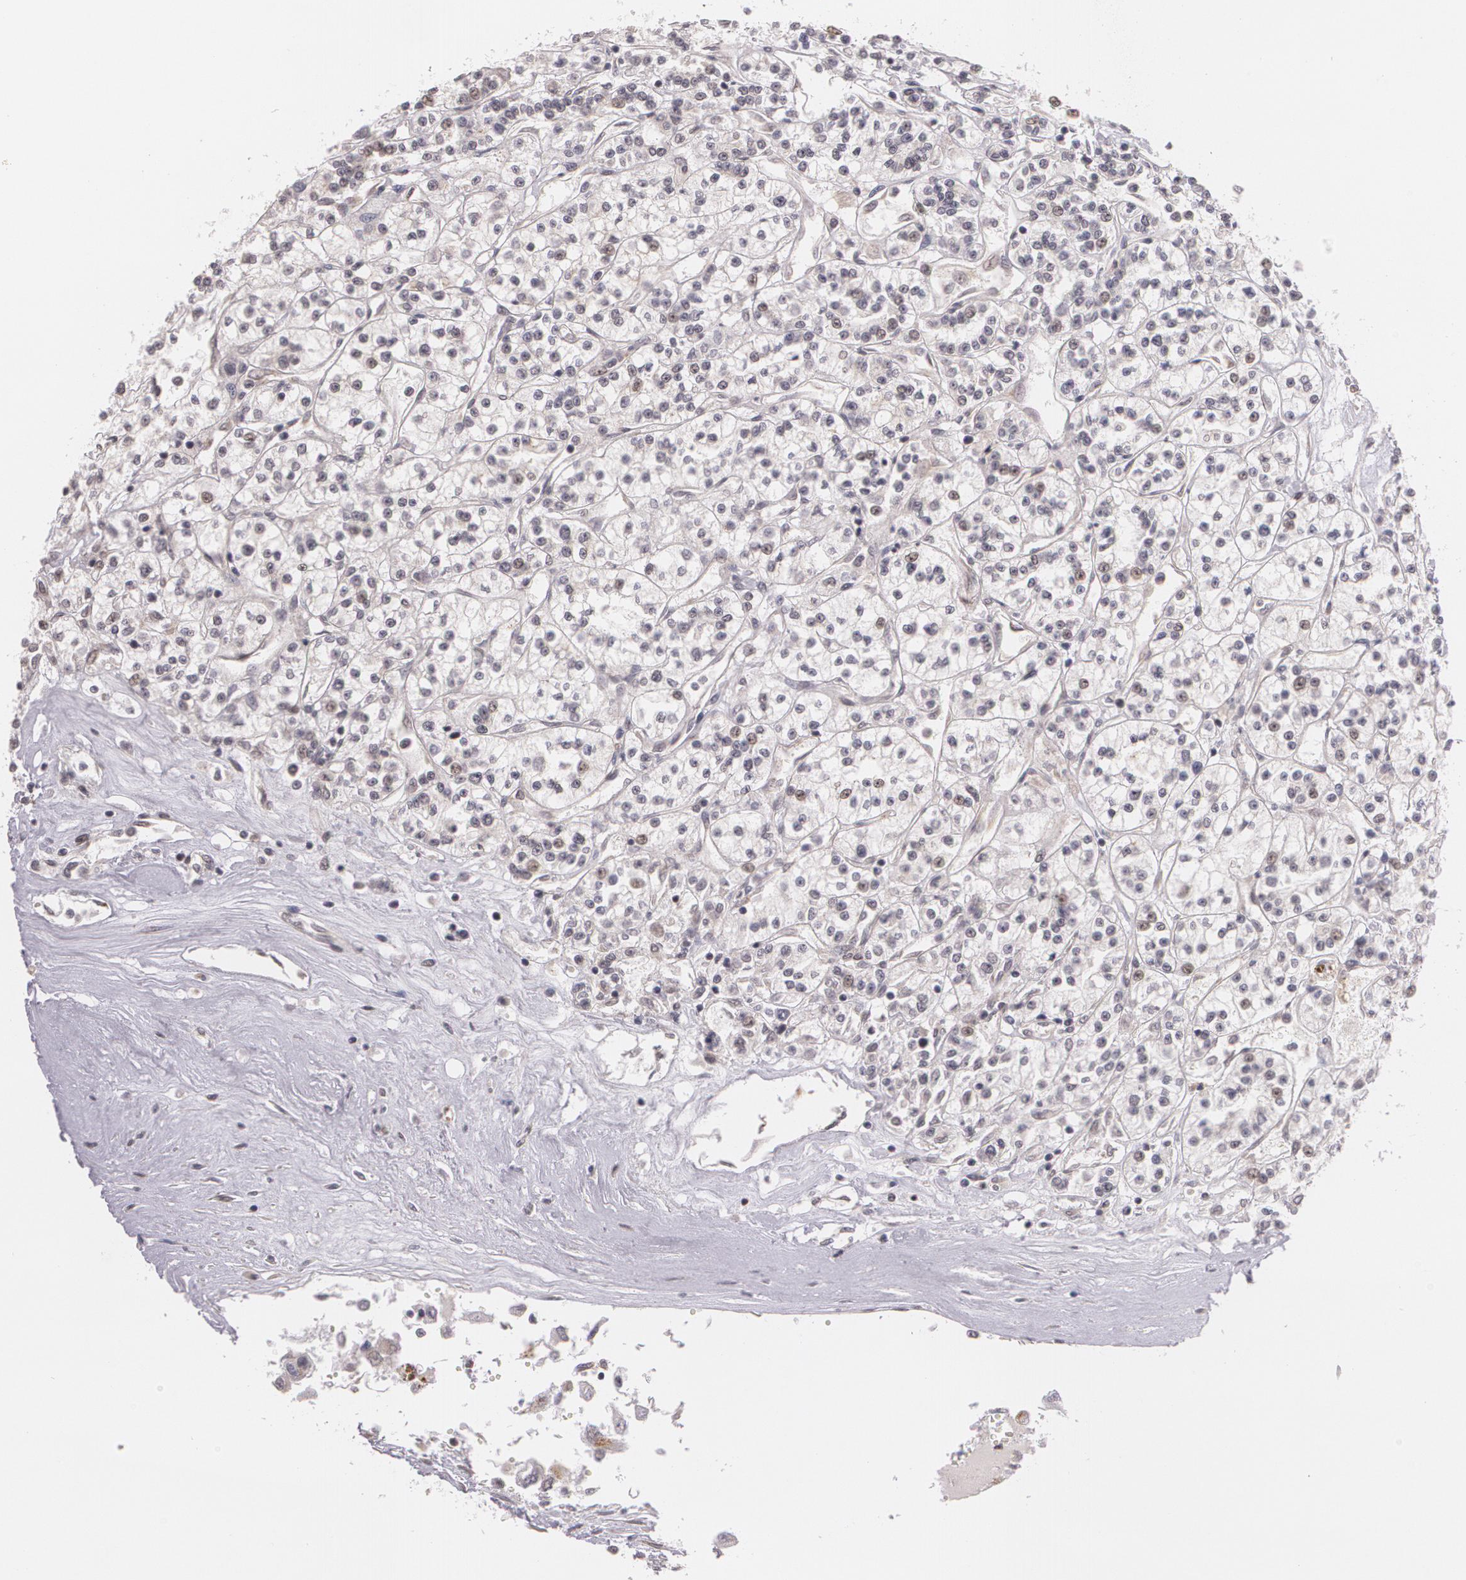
{"staining": {"intensity": "moderate", "quantity": "<25%", "location": "nuclear"}, "tissue": "renal cancer", "cell_type": "Tumor cells", "image_type": "cancer", "snomed": [{"axis": "morphology", "description": "Adenocarcinoma, NOS"}, {"axis": "topography", "description": "Kidney"}], "caption": "A photomicrograph of renal adenocarcinoma stained for a protein reveals moderate nuclear brown staining in tumor cells.", "gene": "ALX1", "patient": {"sex": "female", "age": 76}}